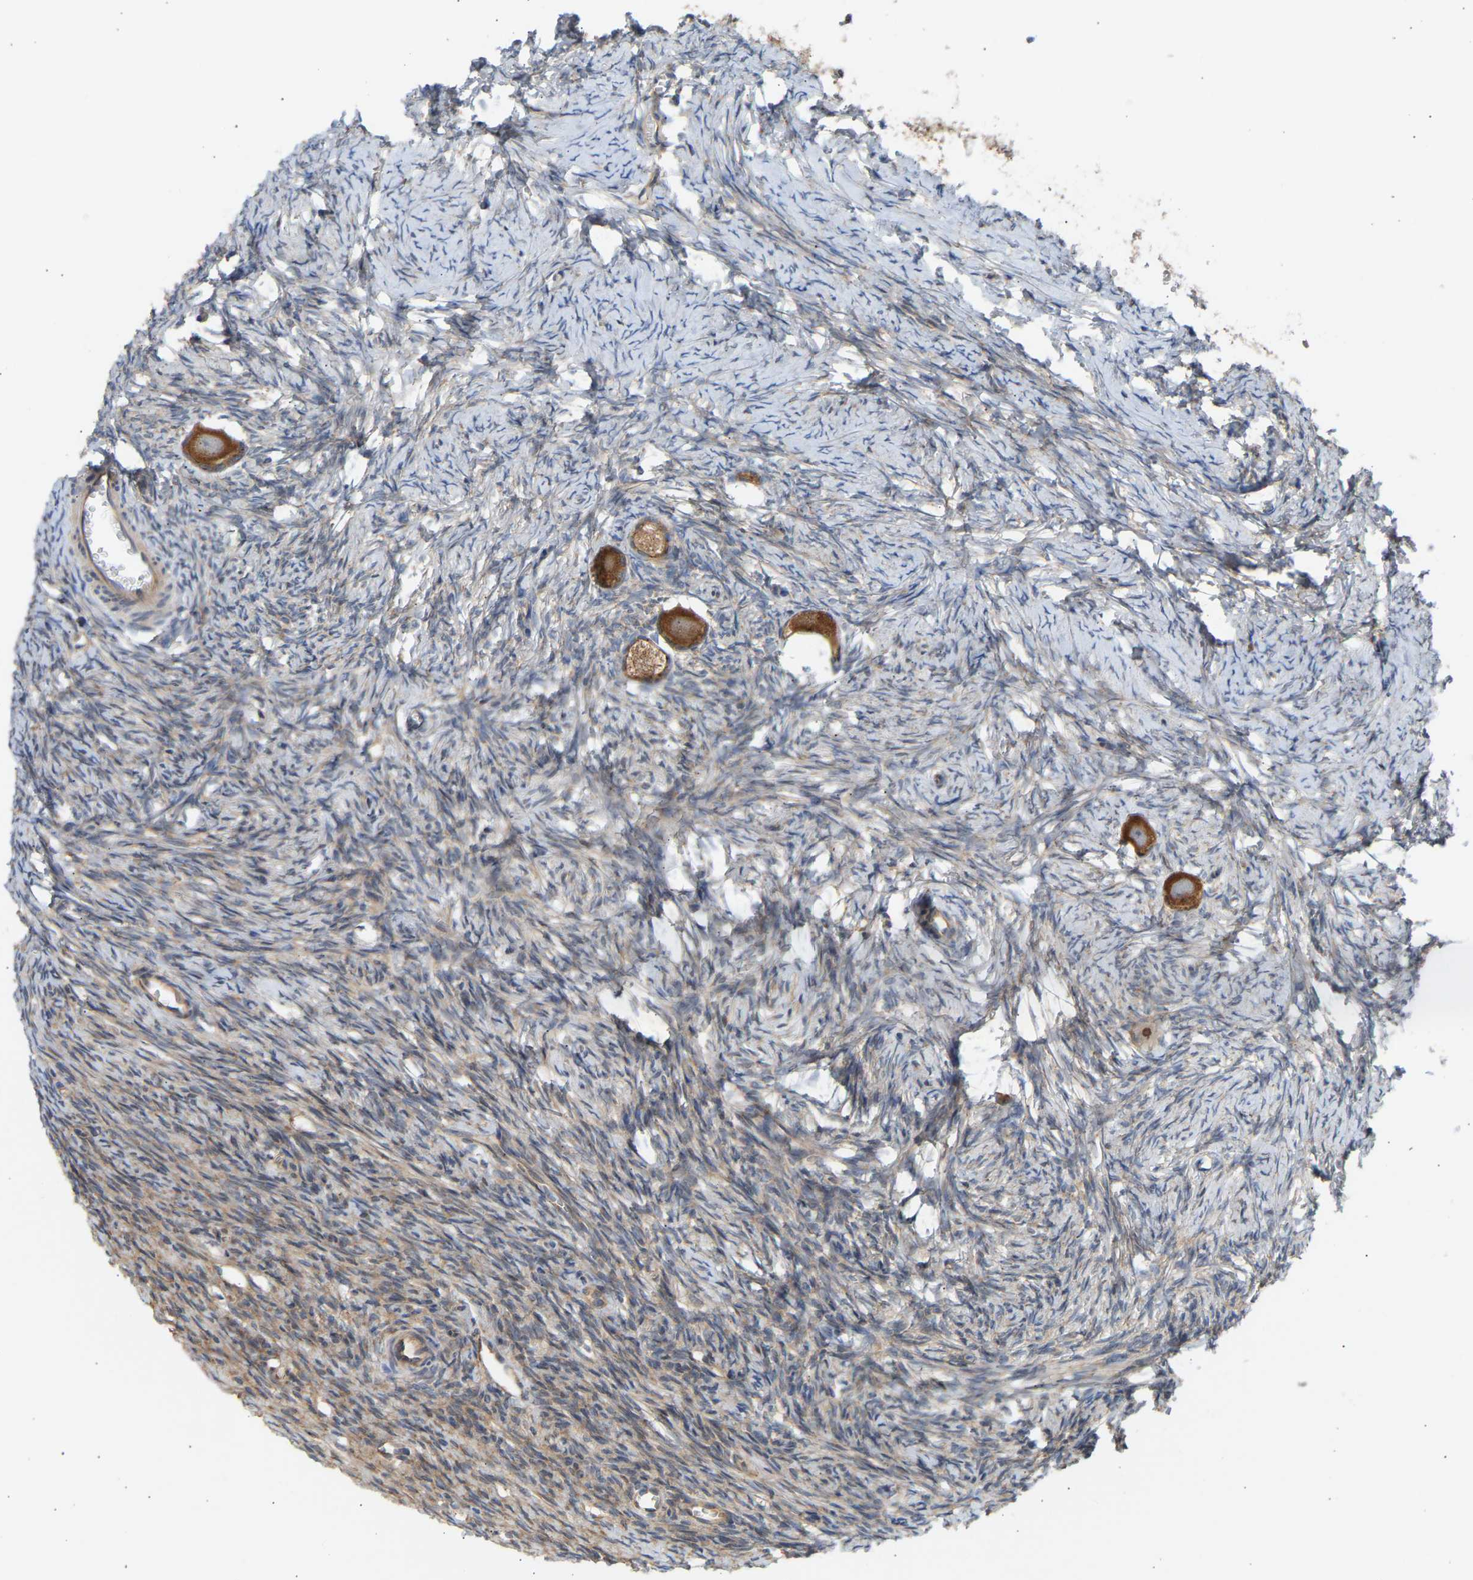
{"staining": {"intensity": "strong", "quantity": ">75%", "location": "cytoplasmic/membranous"}, "tissue": "ovary", "cell_type": "Follicle cells", "image_type": "normal", "snomed": [{"axis": "morphology", "description": "Normal tissue, NOS"}, {"axis": "topography", "description": "Ovary"}], "caption": "Protein expression analysis of benign ovary shows strong cytoplasmic/membranous expression in approximately >75% of follicle cells. Immunohistochemistry (ihc) stains the protein of interest in brown and the nuclei are stained blue.", "gene": "GCN1", "patient": {"sex": "female", "age": 27}}